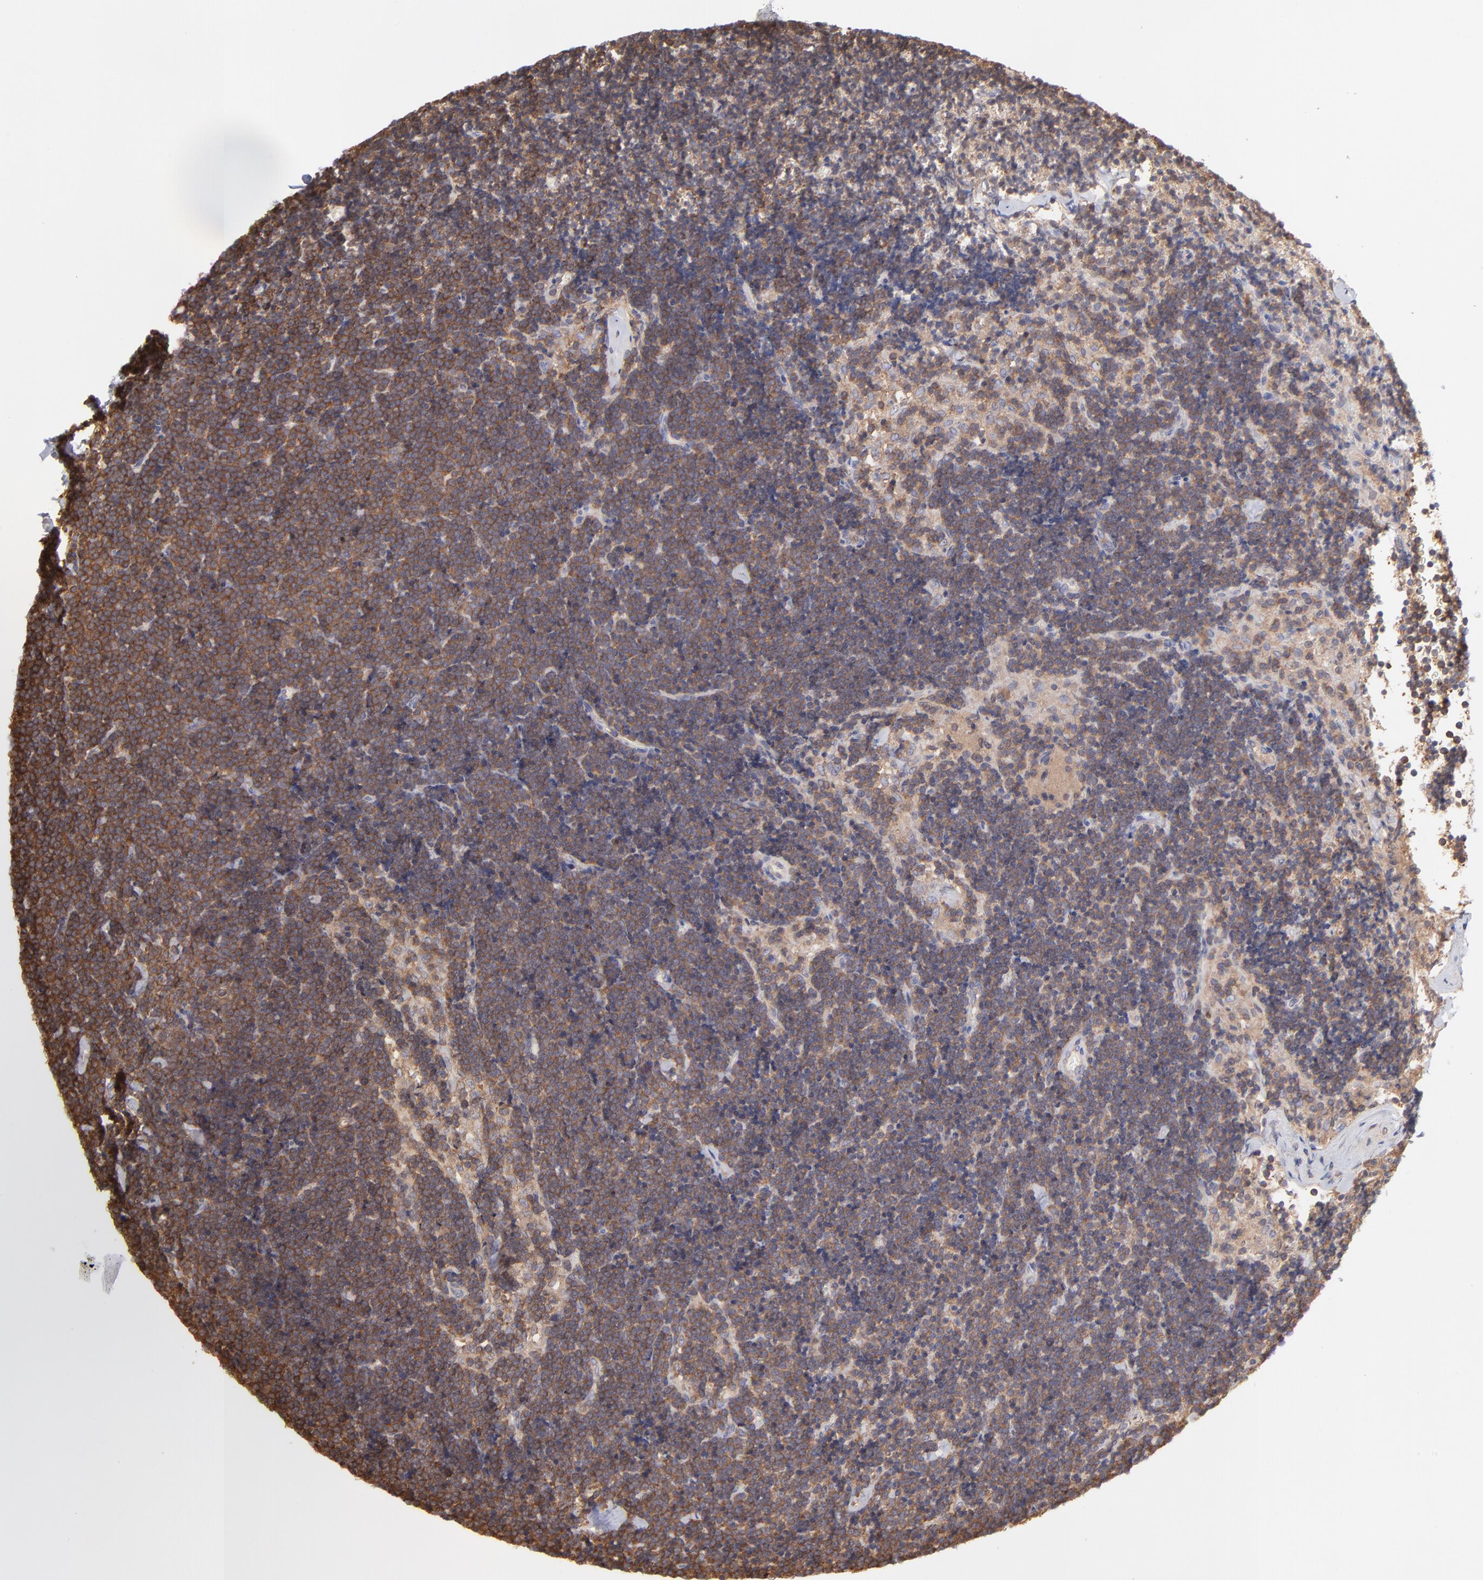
{"staining": {"intensity": "strong", "quantity": ">75%", "location": "cytoplasmic/membranous"}, "tissue": "lymph node", "cell_type": "Non-germinal center cells", "image_type": "normal", "snomed": [{"axis": "morphology", "description": "Normal tissue, NOS"}, {"axis": "topography", "description": "Lymph node"}], "caption": "Protein staining demonstrates strong cytoplasmic/membranous positivity in about >75% of non-germinal center cells in unremarkable lymph node. (DAB (3,3'-diaminobenzidine) IHC with brightfield microscopy, high magnification).", "gene": "MAP2K2", "patient": {"sex": "male", "age": 63}}